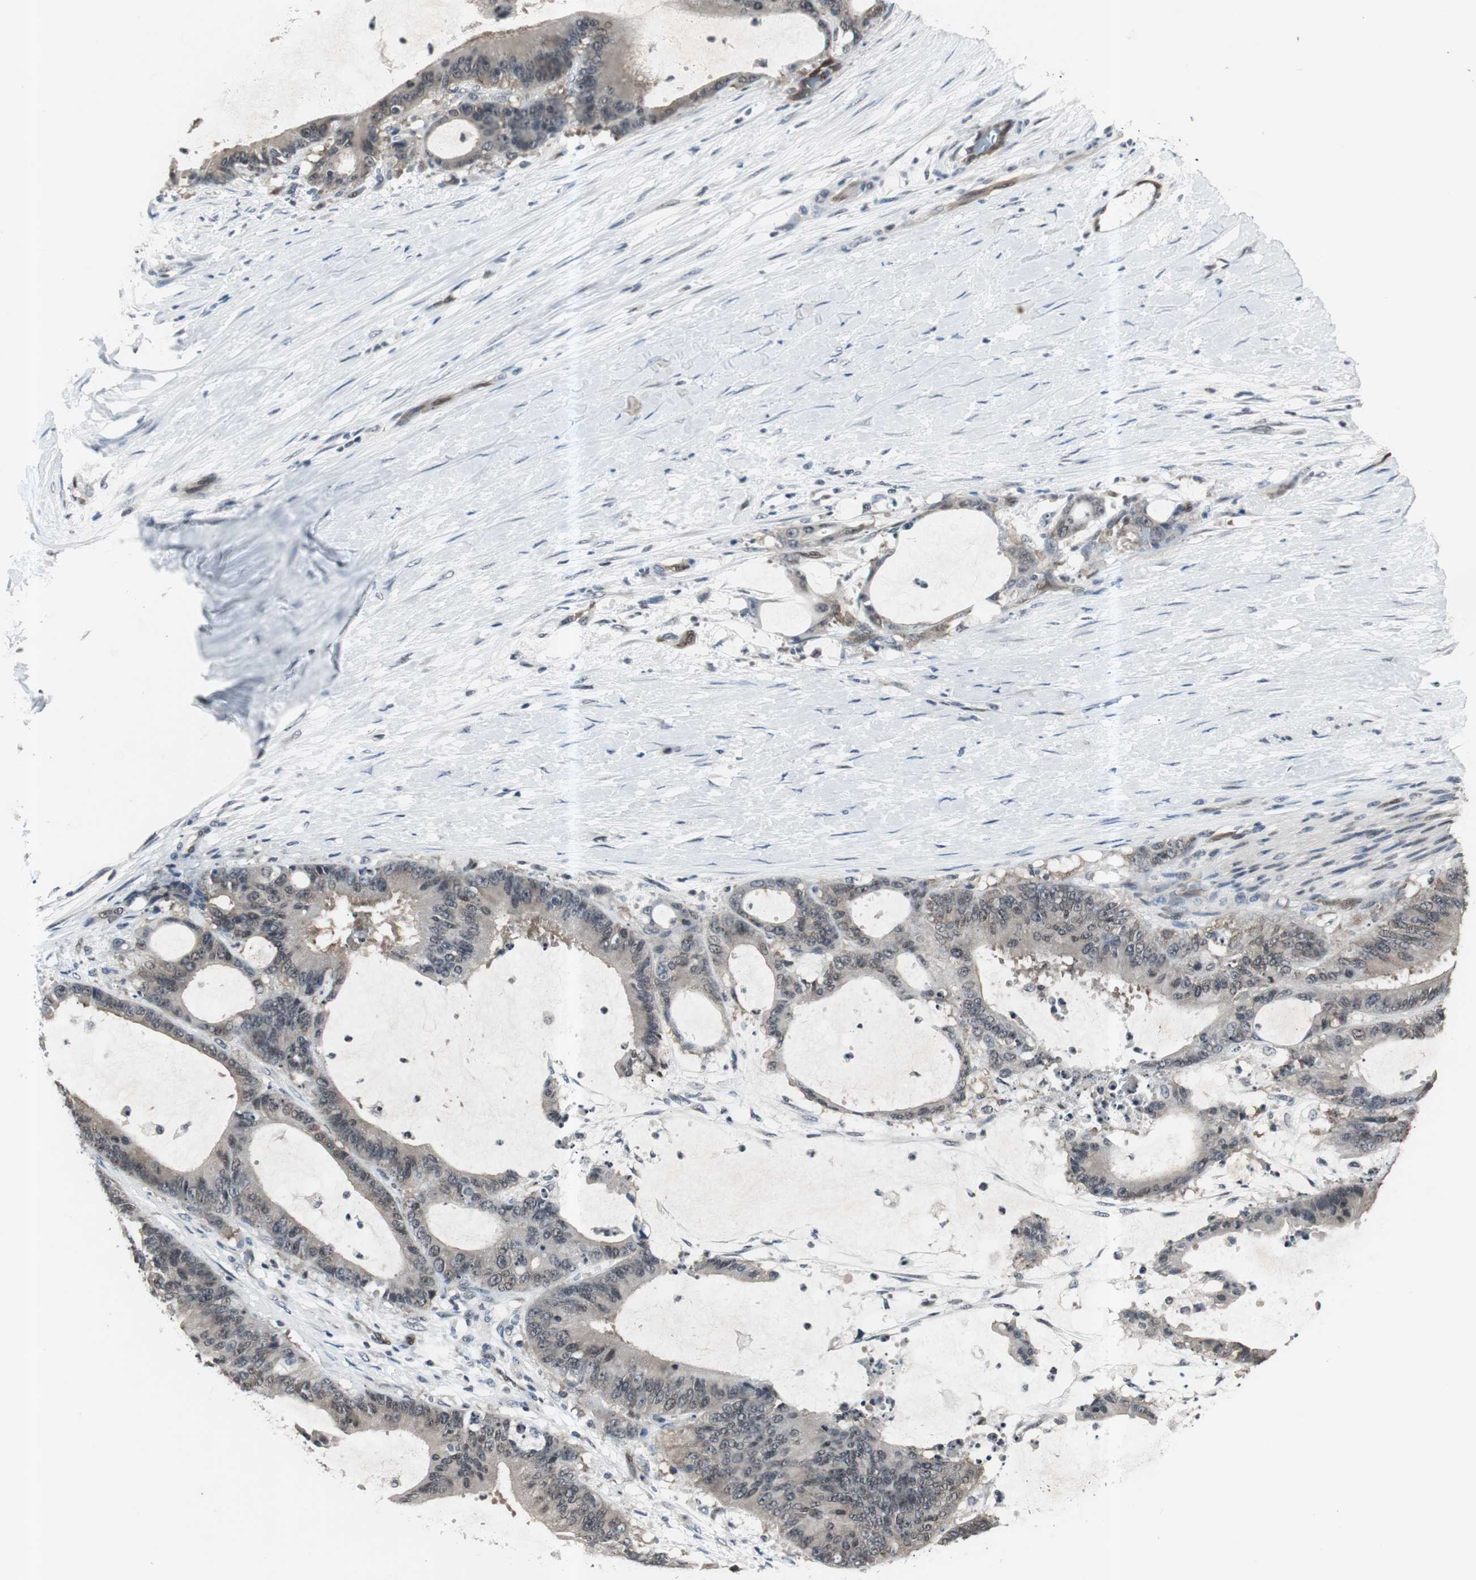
{"staining": {"intensity": "weak", "quantity": ">75%", "location": "cytoplasmic/membranous"}, "tissue": "liver cancer", "cell_type": "Tumor cells", "image_type": "cancer", "snomed": [{"axis": "morphology", "description": "Cholangiocarcinoma"}, {"axis": "topography", "description": "Liver"}], "caption": "Human liver cholangiocarcinoma stained for a protein (brown) shows weak cytoplasmic/membranous positive expression in approximately >75% of tumor cells.", "gene": "SMAD1", "patient": {"sex": "female", "age": 73}}